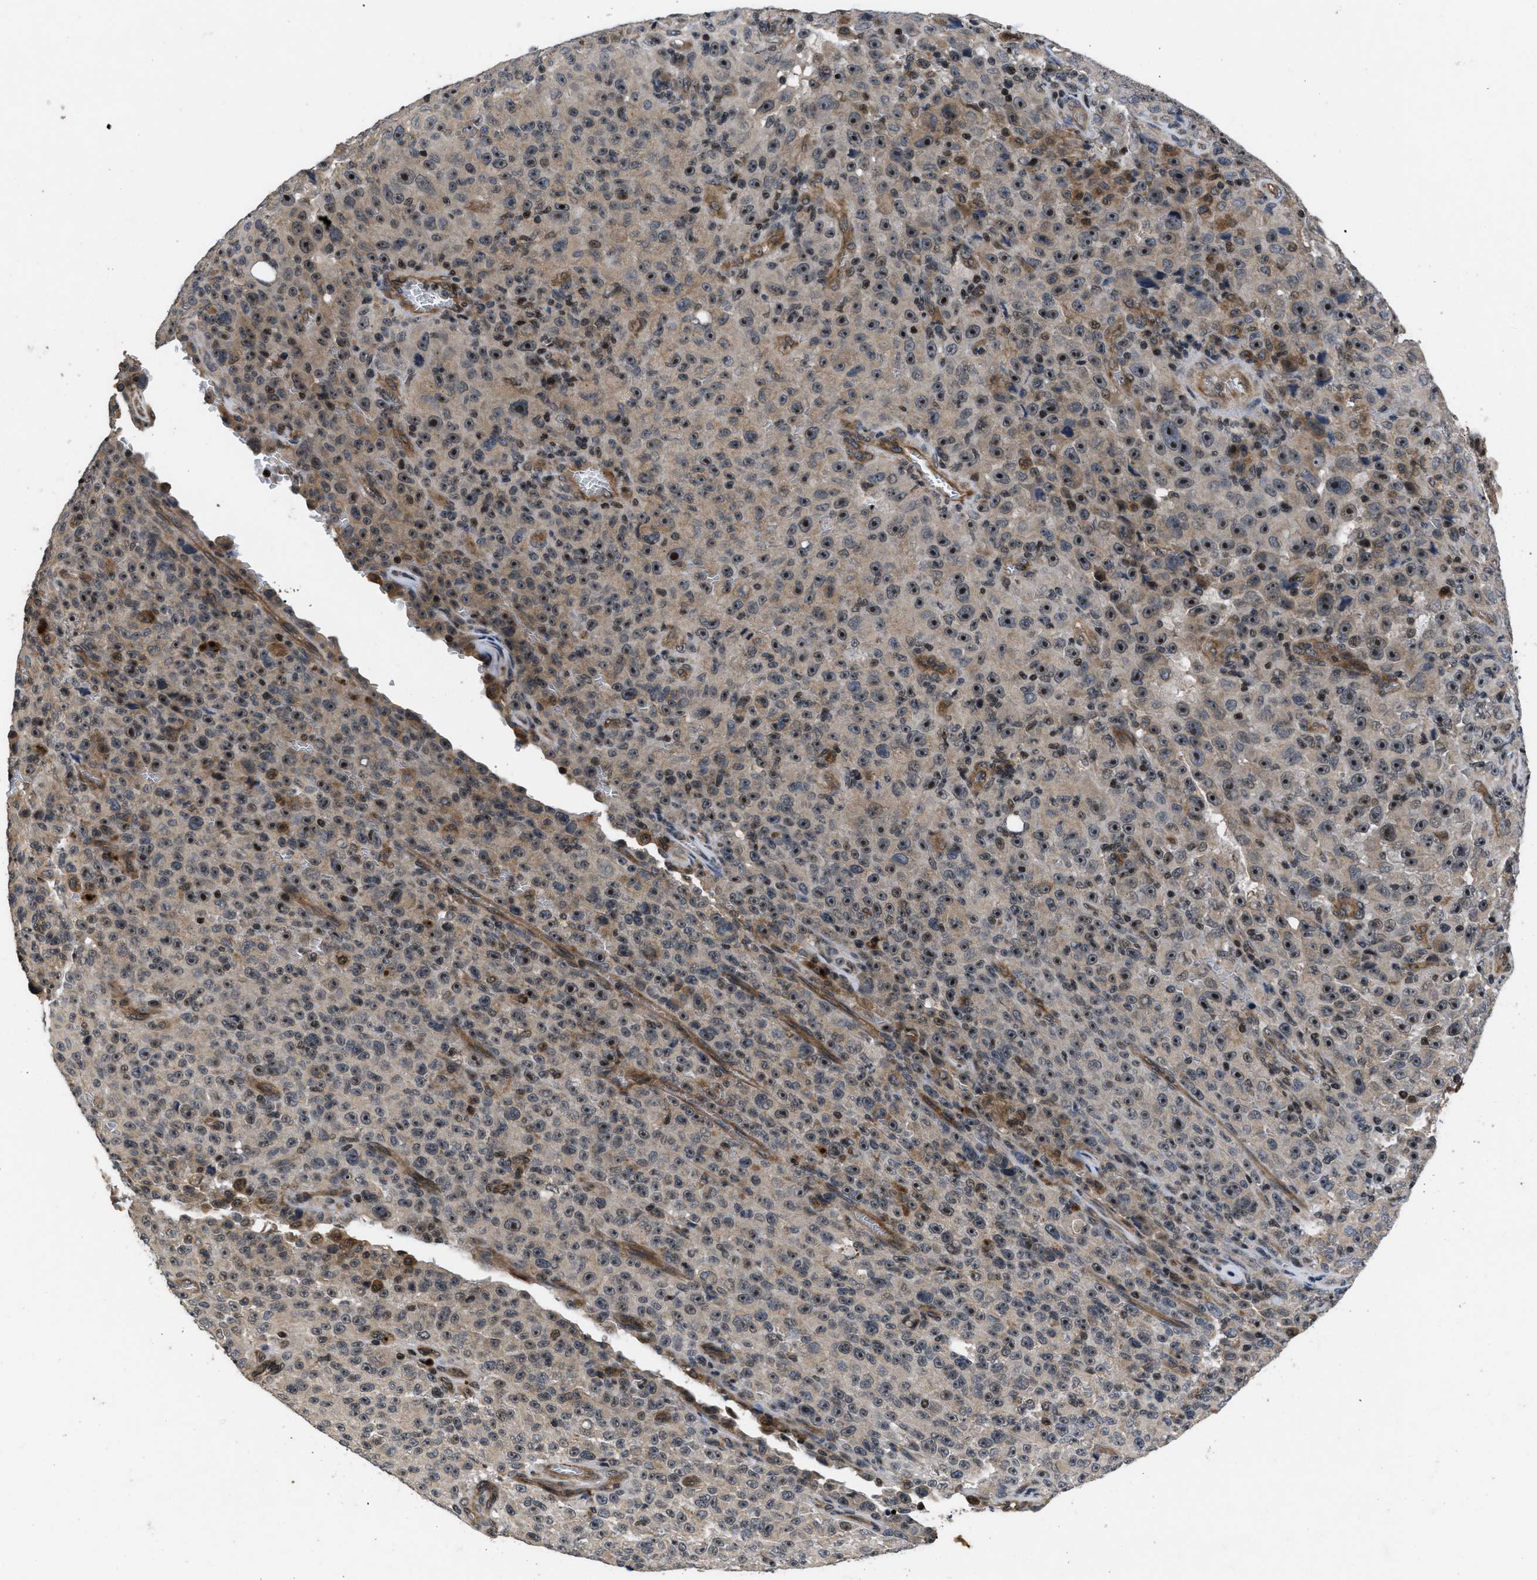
{"staining": {"intensity": "strong", "quantity": "<25%", "location": "nuclear"}, "tissue": "melanoma", "cell_type": "Tumor cells", "image_type": "cancer", "snomed": [{"axis": "morphology", "description": "Malignant melanoma, NOS"}, {"axis": "topography", "description": "Skin"}], "caption": "Strong nuclear protein expression is seen in about <25% of tumor cells in malignant melanoma.", "gene": "DNAJC14", "patient": {"sex": "female", "age": 82}}